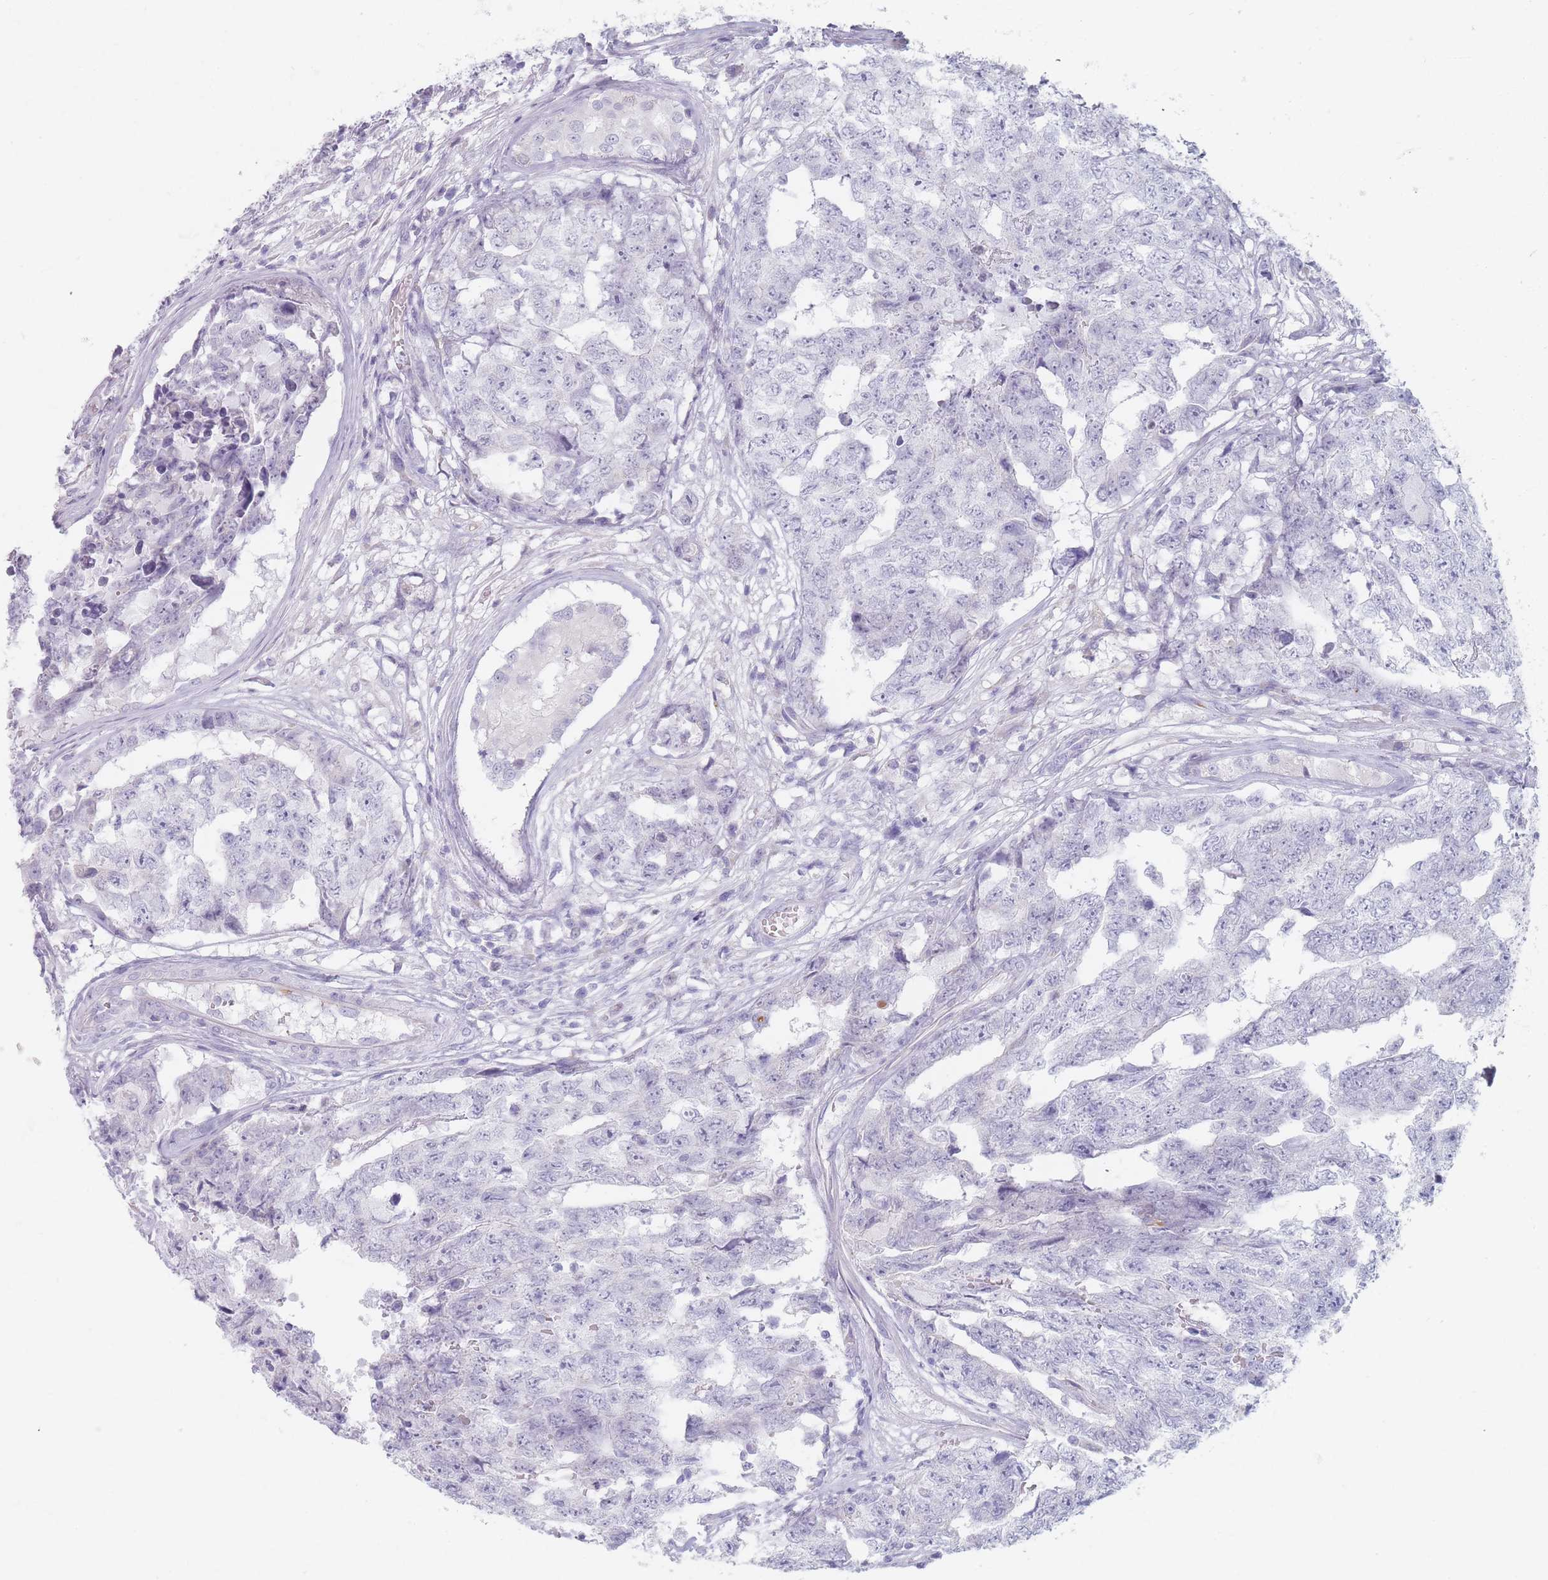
{"staining": {"intensity": "negative", "quantity": "none", "location": "none"}, "tissue": "testis cancer", "cell_type": "Tumor cells", "image_type": "cancer", "snomed": [{"axis": "morphology", "description": "Carcinoma, Embryonal, NOS"}, {"axis": "topography", "description": "Testis"}], "caption": "Embryonal carcinoma (testis) was stained to show a protein in brown. There is no significant staining in tumor cells.", "gene": "PIGM", "patient": {"sex": "male", "age": 25}}